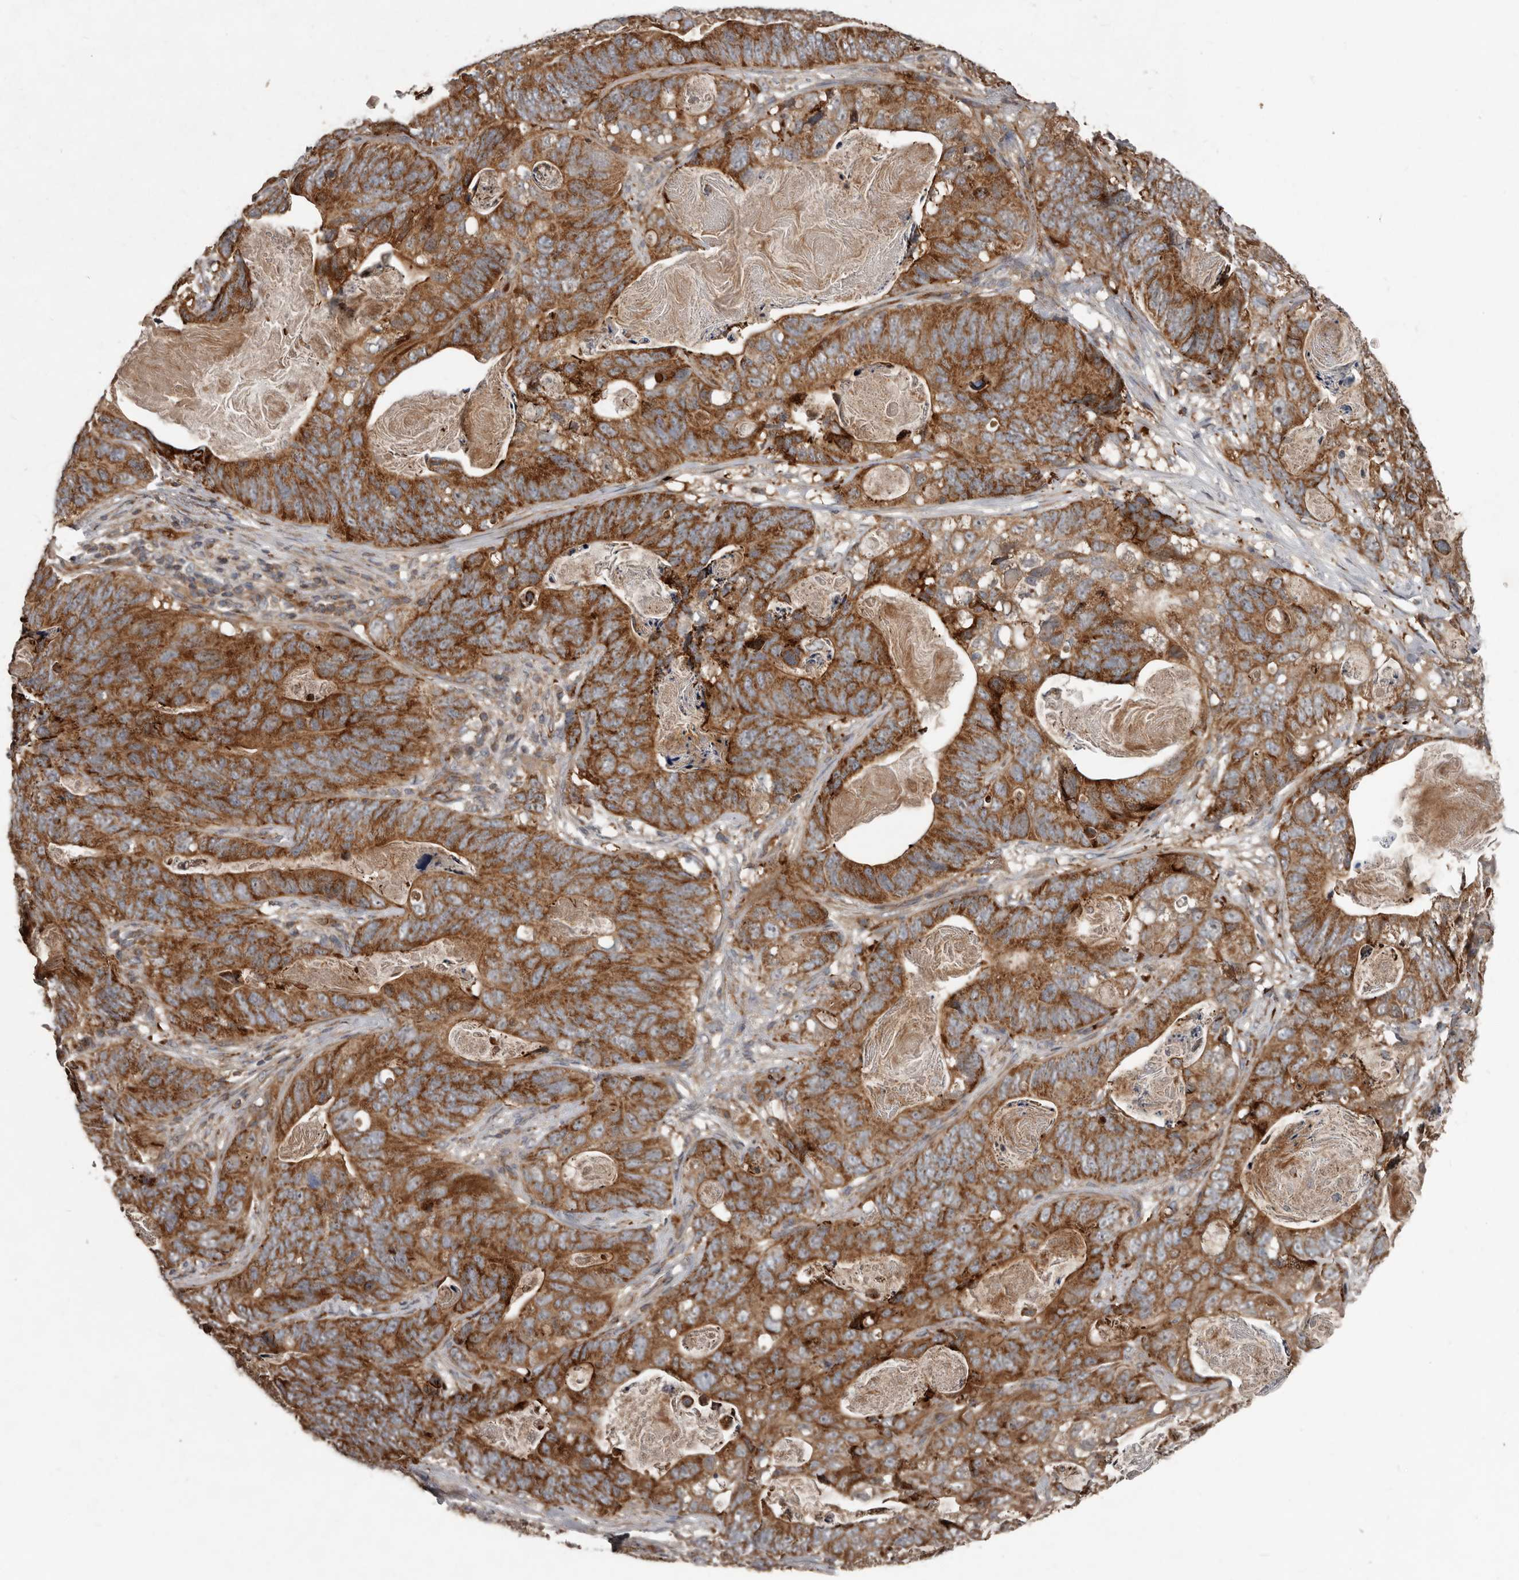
{"staining": {"intensity": "strong", "quantity": ">75%", "location": "cytoplasmic/membranous"}, "tissue": "stomach cancer", "cell_type": "Tumor cells", "image_type": "cancer", "snomed": [{"axis": "morphology", "description": "Normal tissue, NOS"}, {"axis": "morphology", "description": "Adenocarcinoma, NOS"}, {"axis": "topography", "description": "Stomach"}], "caption": "Immunohistochemistry staining of stomach adenocarcinoma, which shows high levels of strong cytoplasmic/membranous staining in approximately >75% of tumor cells indicating strong cytoplasmic/membranous protein expression. The staining was performed using DAB (3,3'-diaminobenzidine) (brown) for protein detection and nuclei were counterstained in hematoxylin (blue).", "gene": "FBXO31", "patient": {"sex": "female", "age": 89}}